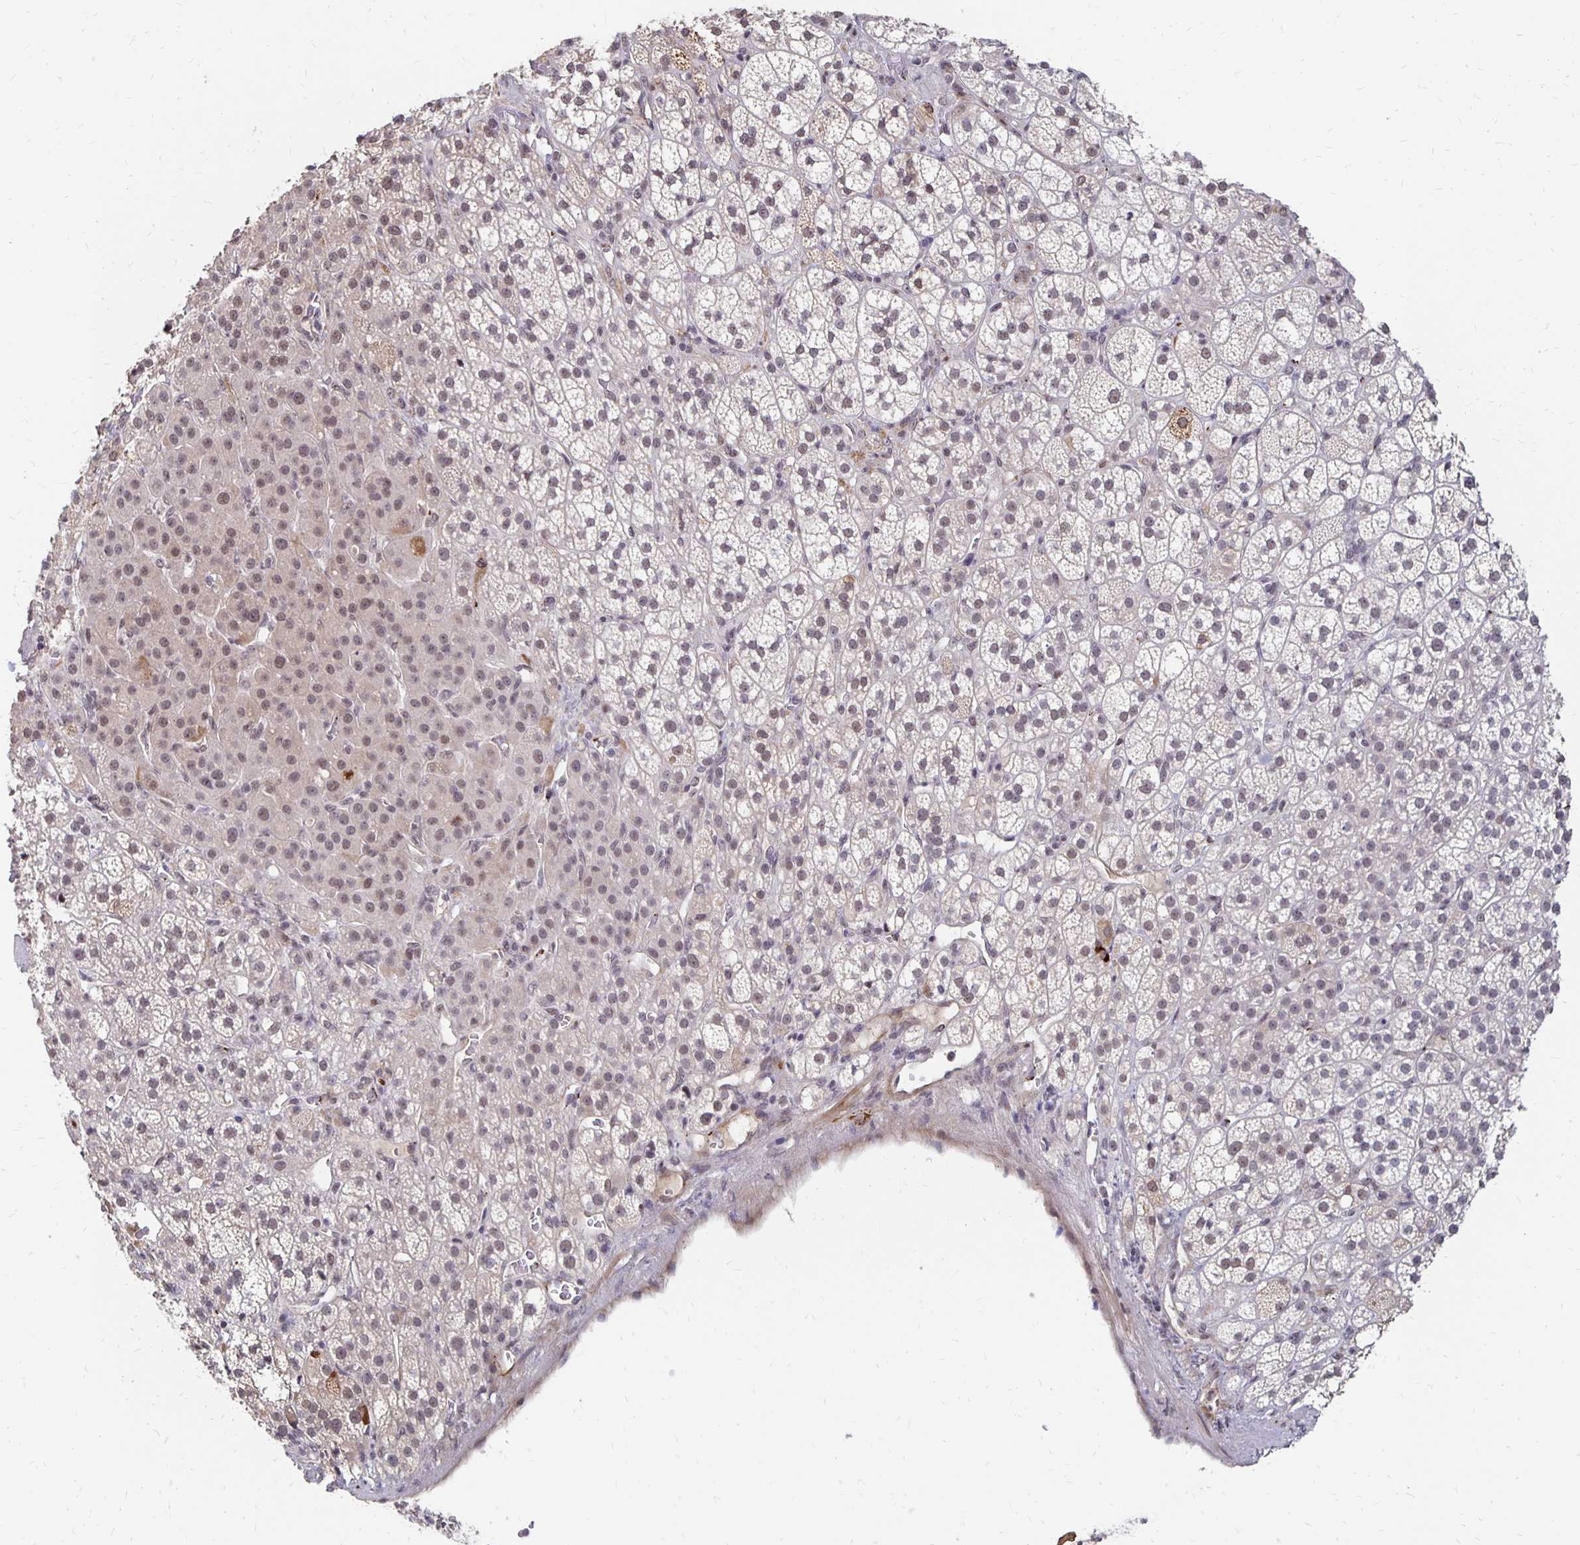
{"staining": {"intensity": "weak", "quantity": "25%-75%", "location": "cytoplasmic/membranous,nuclear"}, "tissue": "adrenal gland", "cell_type": "Glandular cells", "image_type": "normal", "snomed": [{"axis": "morphology", "description": "Normal tissue, NOS"}, {"axis": "topography", "description": "Adrenal gland"}], "caption": "DAB immunohistochemical staining of benign adrenal gland reveals weak cytoplasmic/membranous,nuclear protein expression in approximately 25%-75% of glandular cells.", "gene": "CLASRP", "patient": {"sex": "female", "age": 60}}